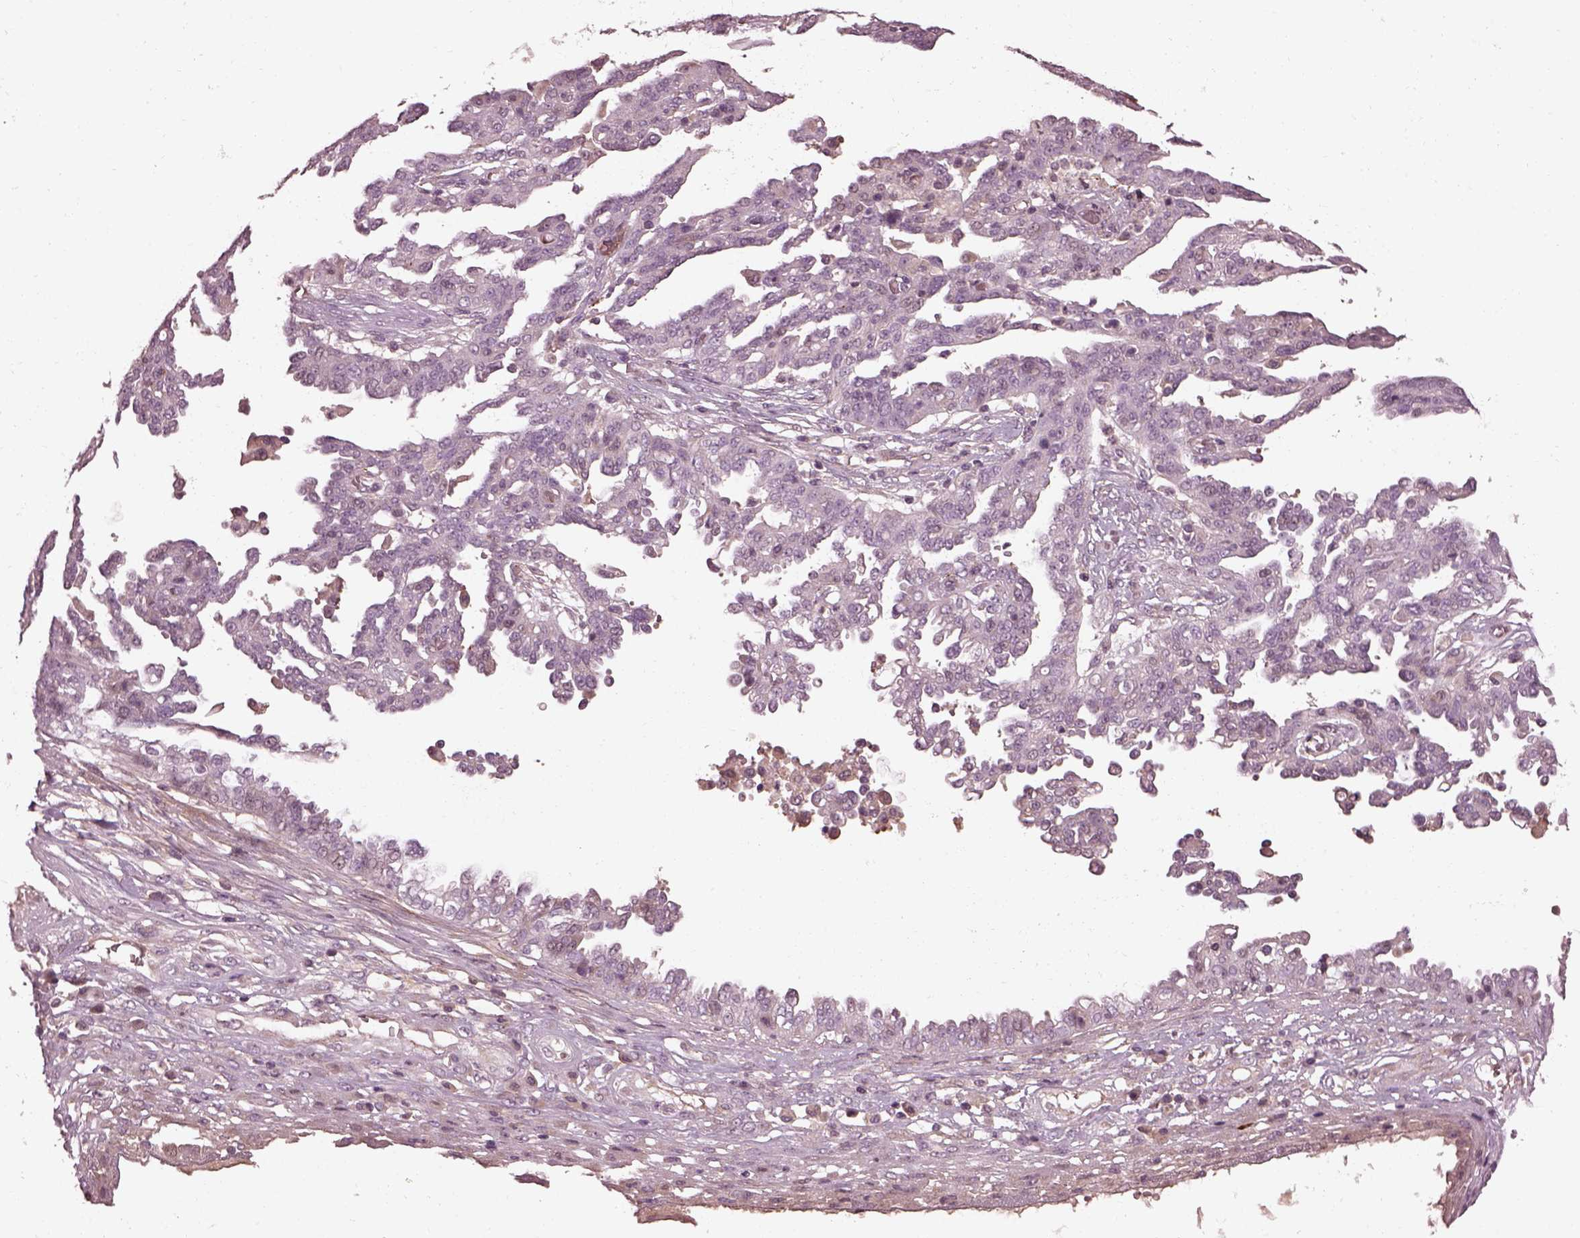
{"staining": {"intensity": "negative", "quantity": "none", "location": "none"}, "tissue": "ovarian cancer", "cell_type": "Tumor cells", "image_type": "cancer", "snomed": [{"axis": "morphology", "description": "Cystadenocarcinoma, serous, NOS"}, {"axis": "topography", "description": "Ovary"}], "caption": "IHC of ovarian serous cystadenocarcinoma reveals no staining in tumor cells.", "gene": "EFEMP1", "patient": {"sex": "female", "age": 67}}